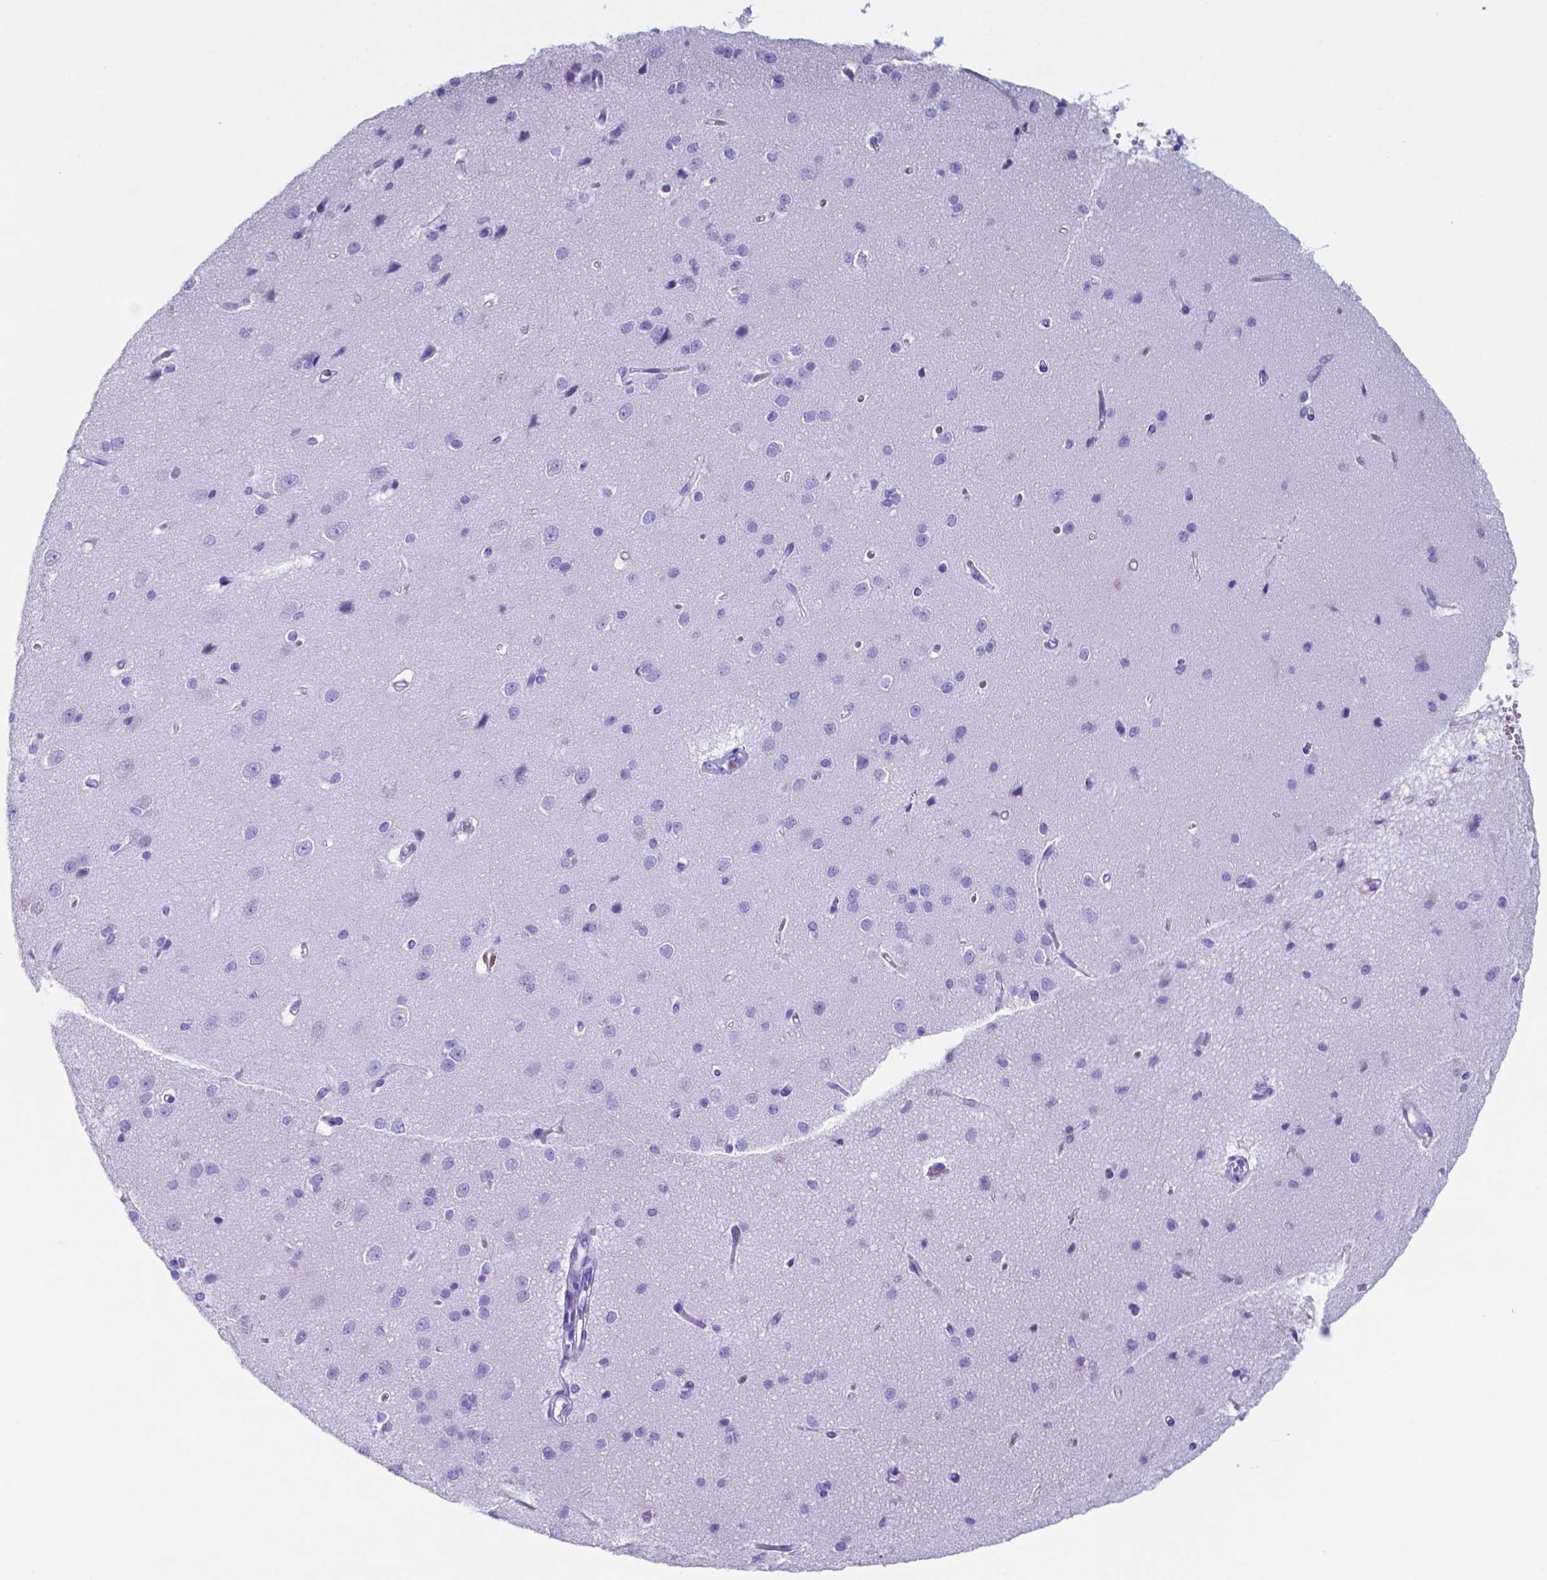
{"staining": {"intensity": "negative", "quantity": "none", "location": "none"}, "tissue": "cerebral cortex", "cell_type": "Endothelial cells", "image_type": "normal", "snomed": [{"axis": "morphology", "description": "Normal tissue, NOS"}, {"axis": "topography", "description": "Cerebral cortex"}], "caption": "Endothelial cells are negative for protein expression in unremarkable human cerebral cortex.", "gene": "DNAAF8", "patient": {"sex": "male", "age": 37}}